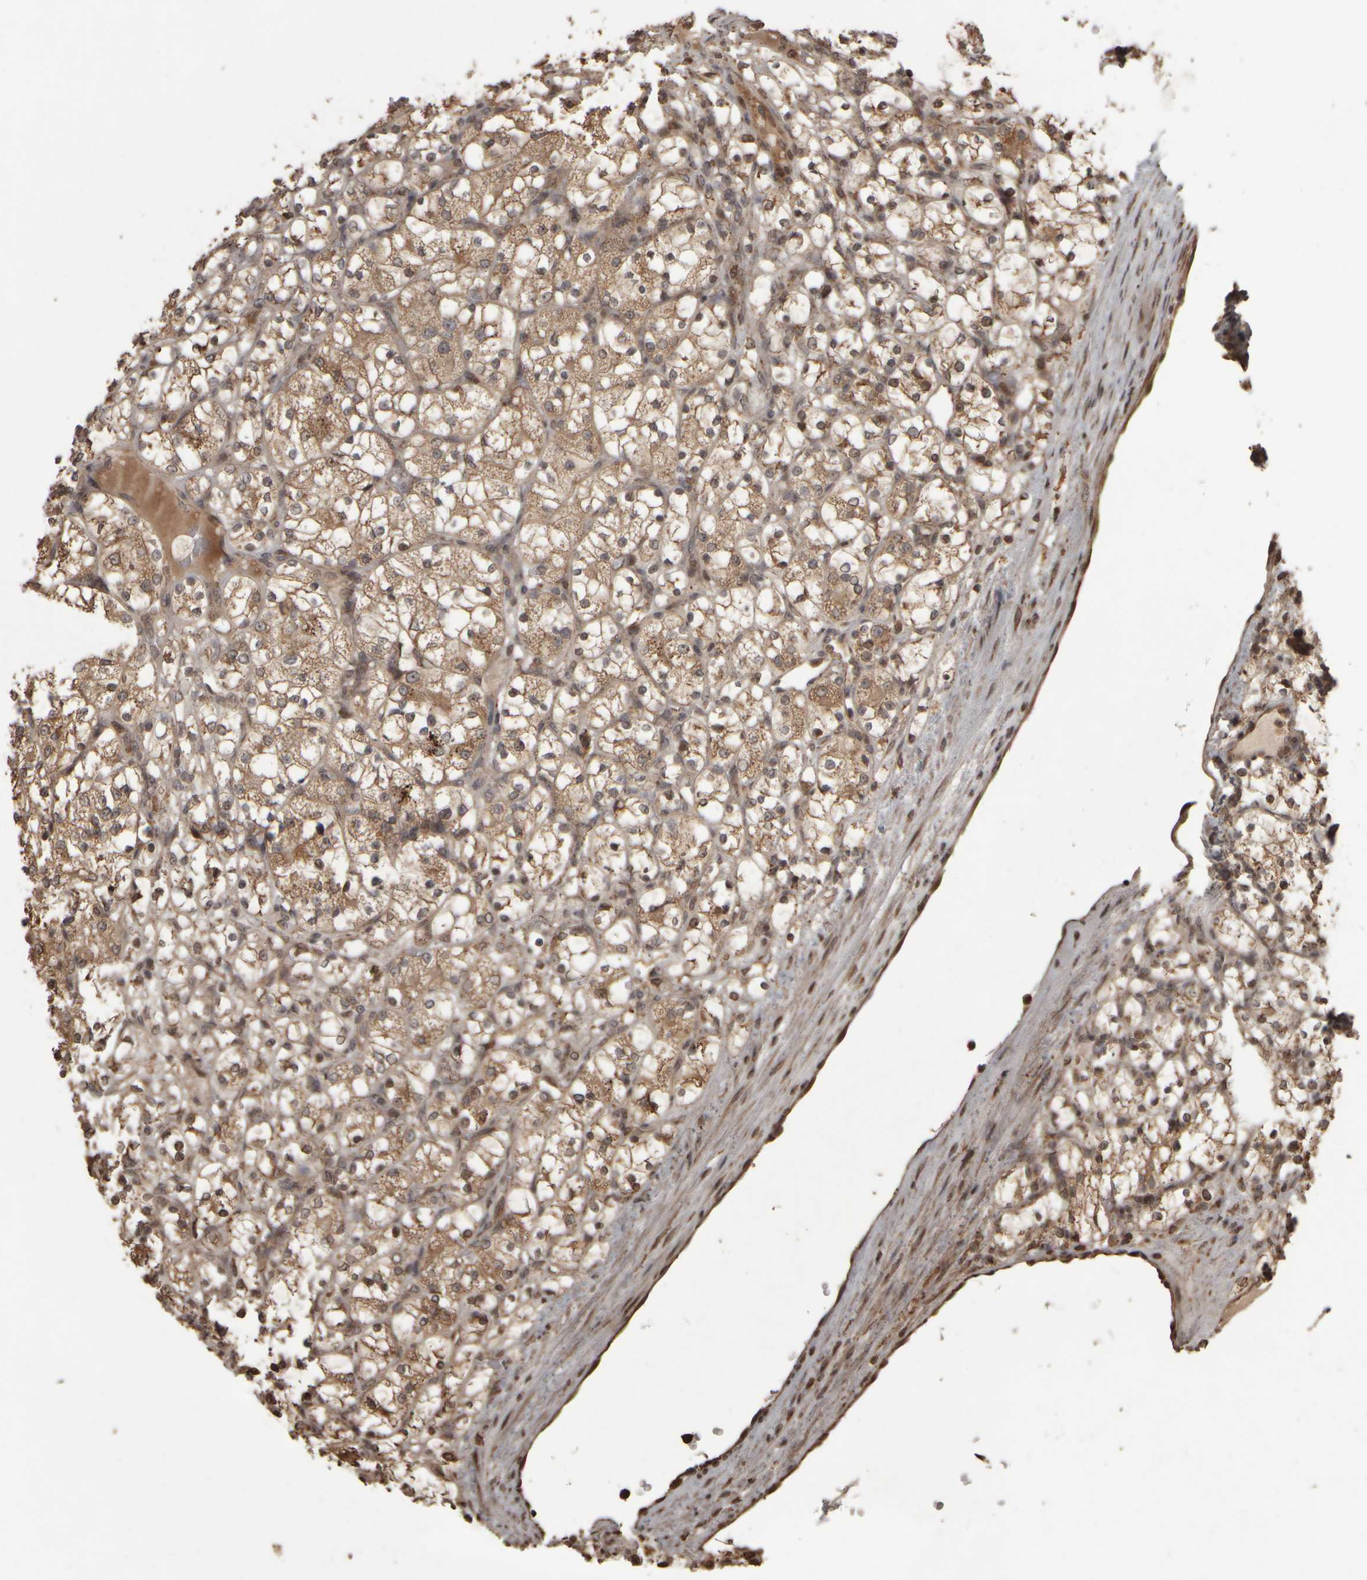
{"staining": {"intensity": "moderate", "quantity": ">75%", "location": "cytoplasmic/membranous"}, "tissue": "renal cancer", "cell_type": "Tumor cells", "image_type": "cancer", "snomed": [{"axis": "morphology", "description": "Adenocarcinoma, NOS"}, {"axis": "topography", "description": "Kidney"}], "caption": "A micrograph of renal cancer (adenocarcinoma) stained for a protein shows moderate cytoplasmic/membranous brown staining in tumor cells.", "gene": "AGBL3", "patient": {"sex": "female", "age": 69}}